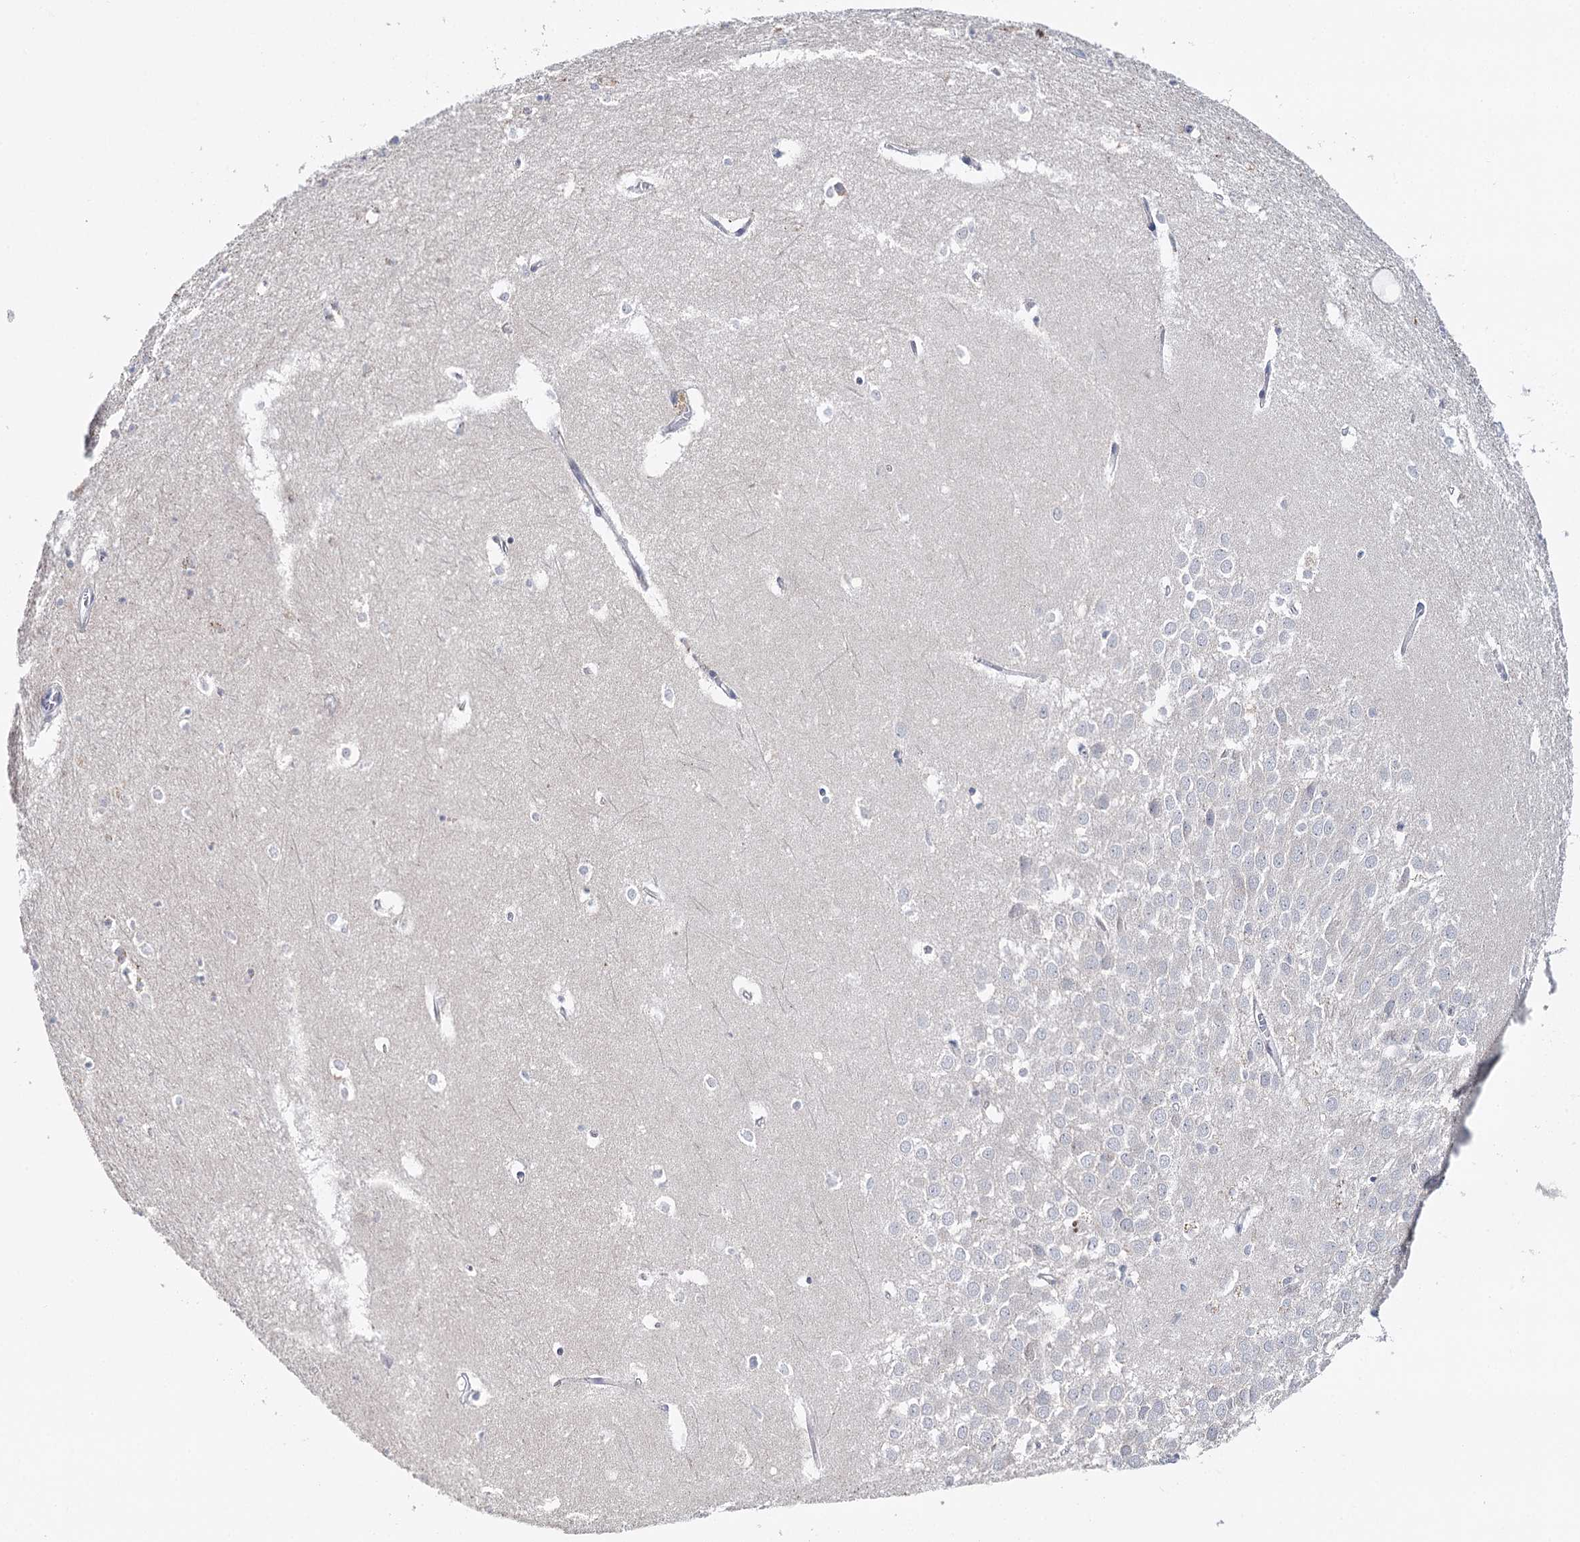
{"staining": {"intensity": "negative", "quantity": "none", "location": "none"}, "tissue": "hippocampus", "cell_type": "Glial cells", "image_type": "normal", "snomed": [{"axis": "morphology", "description": "Normal tissue, NOS"}, {"axis": "topography", "description": "Hippocampus"}], "caption": "Immunohistochemistry (IHC) photomicrograph of benign hippocampus: hippocampus stained with DAB (3,3'-diaminobenzidine) shows no significant protein staining in glial cells.", "gene": "DAPK1", "patient": {"sex": "female", "age": 64}}